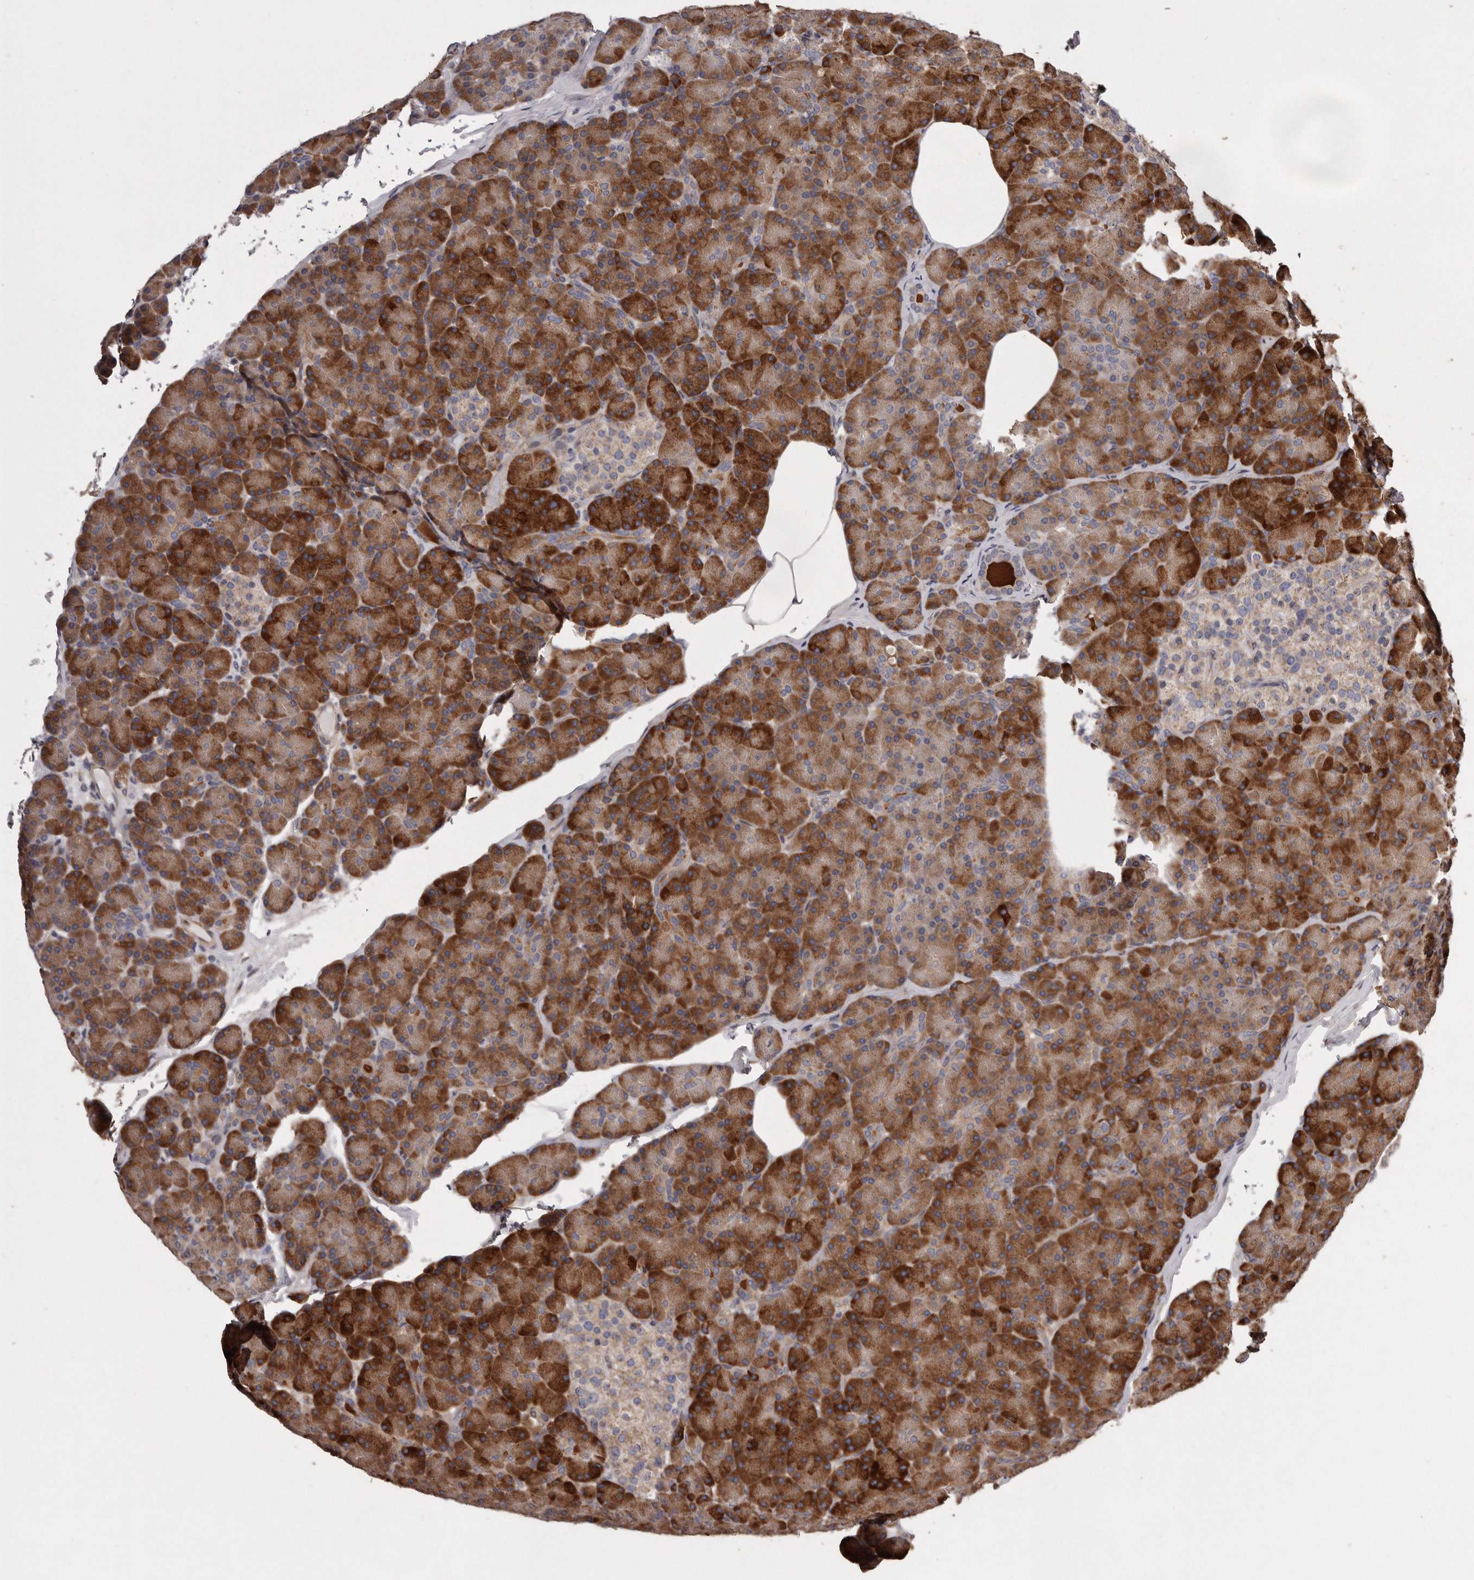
{"staining": {"intensity": "strong", "quantity": "25%-75%", "location": "cytoplasmic/membranous"}, "tissue": "pancreas", "cell_type": "Exocrine glandular cells", "image_type": "normal", "snomed": [{"axis": "morphology", "description": "Normal tissue, NOS"}, {"axis": "topography", "description": "Pancreas"}], "caption": "Immunohistochemical staining of benign pancreas shows high levels of strong cytoplasmic/membranous staining in about 25%-75% of exocrine glandular cells. The protein is shown in brown color, while the nuclei are stained blue.", "gene": "ARMCX1", "patient": {"sex": "female", "age": 43}}